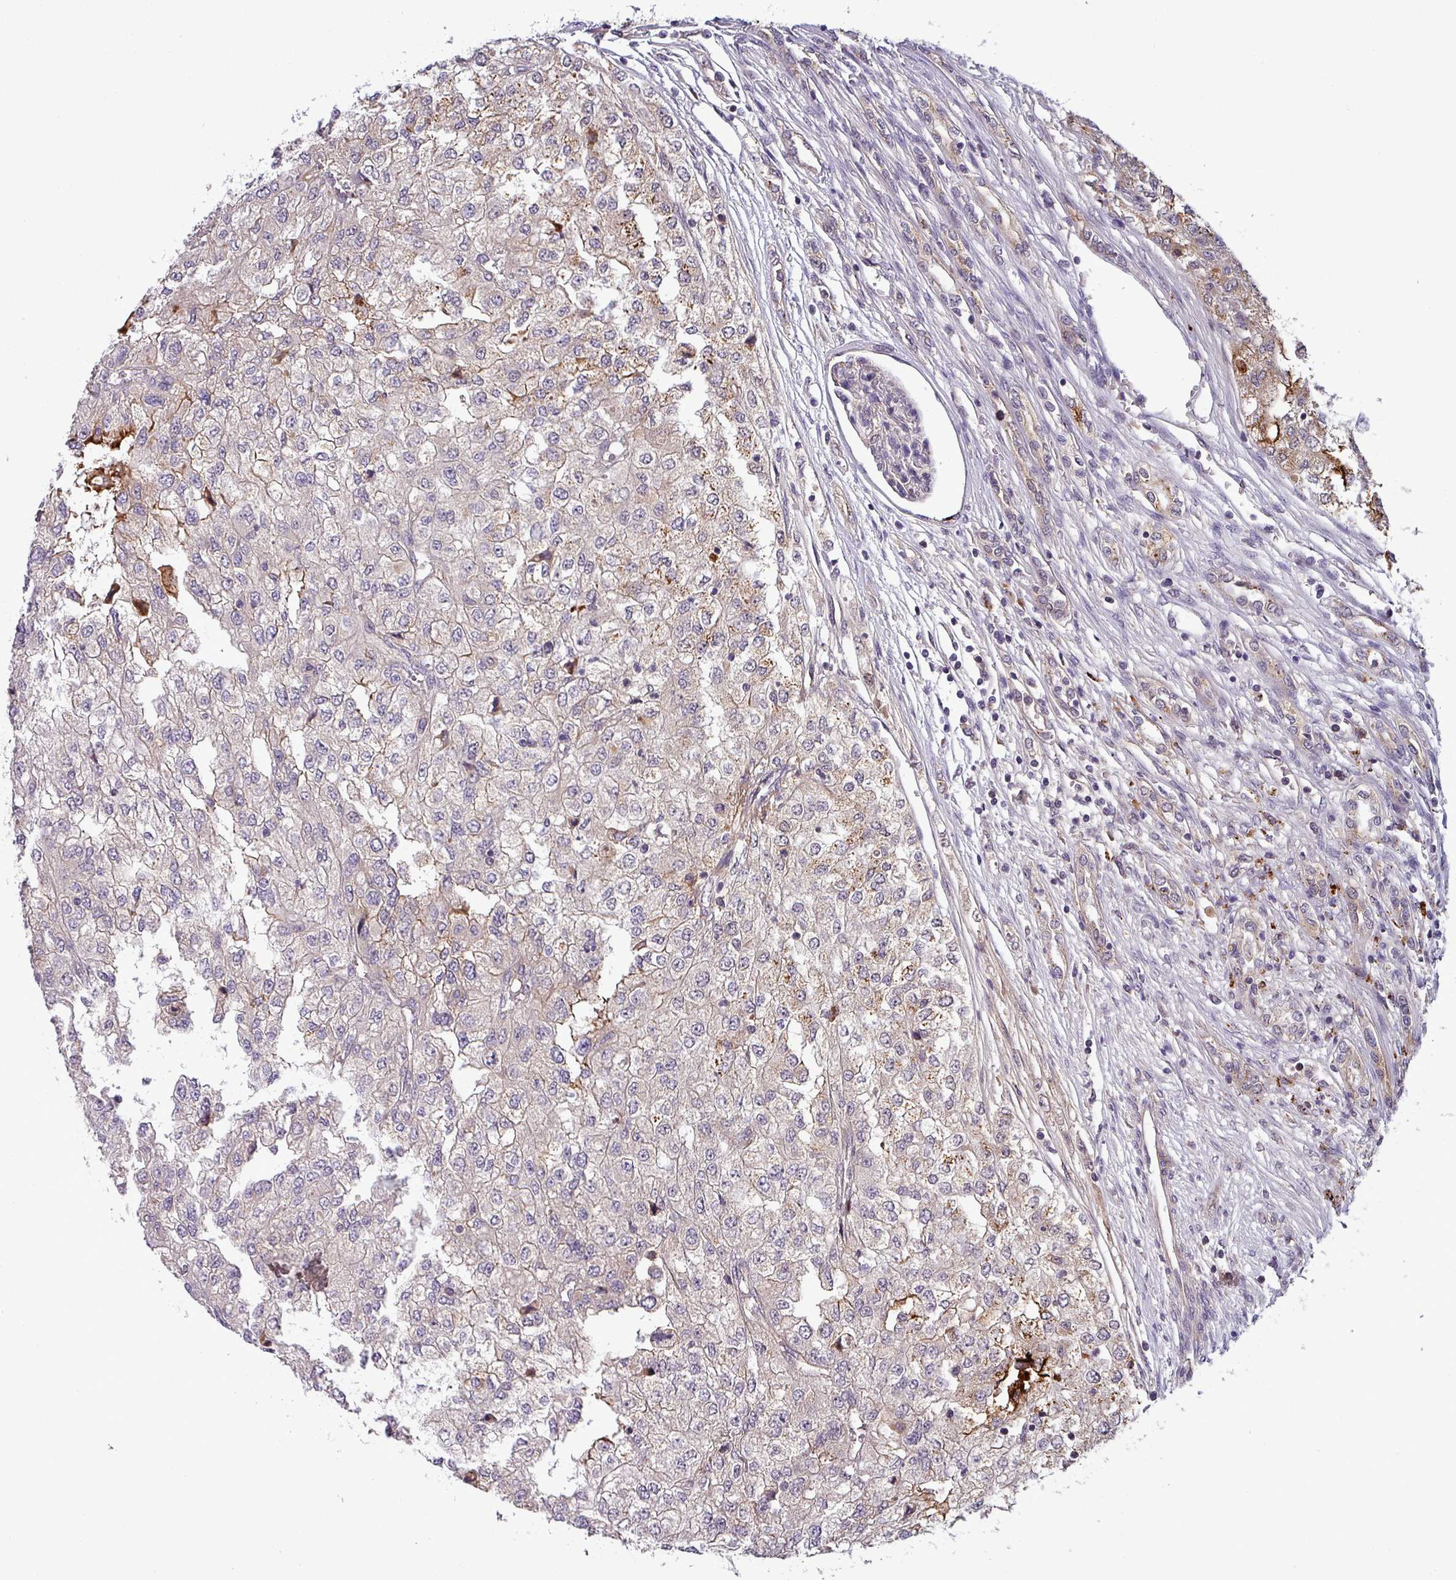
{"staining": {"intensity": "weak", "quantity": "25%-75%", "location": "cytoplasmic/membranous"}, "tissue": "renal cancer", "cell_type": "Tumor cells", "image_type": "cancer", "snomed": [{"axis": "morphology", "description": "Adenocarcinoma, NOS"}, {"axis": "topography", "description": "Kidney"}], "caption": "Immunohistochemistry (IHC) histopathology image of neoplastic tissue: human renal adenocarcinoma stained using IHC demonstrates low levels of weak protein expression localized specifically in the cytoplasmic/membranous of tumor cells, appearing as a cytoplasmic/membranous brown color.", "gene": "PUS1", "patient": {"sex": "female", "age": 54}}